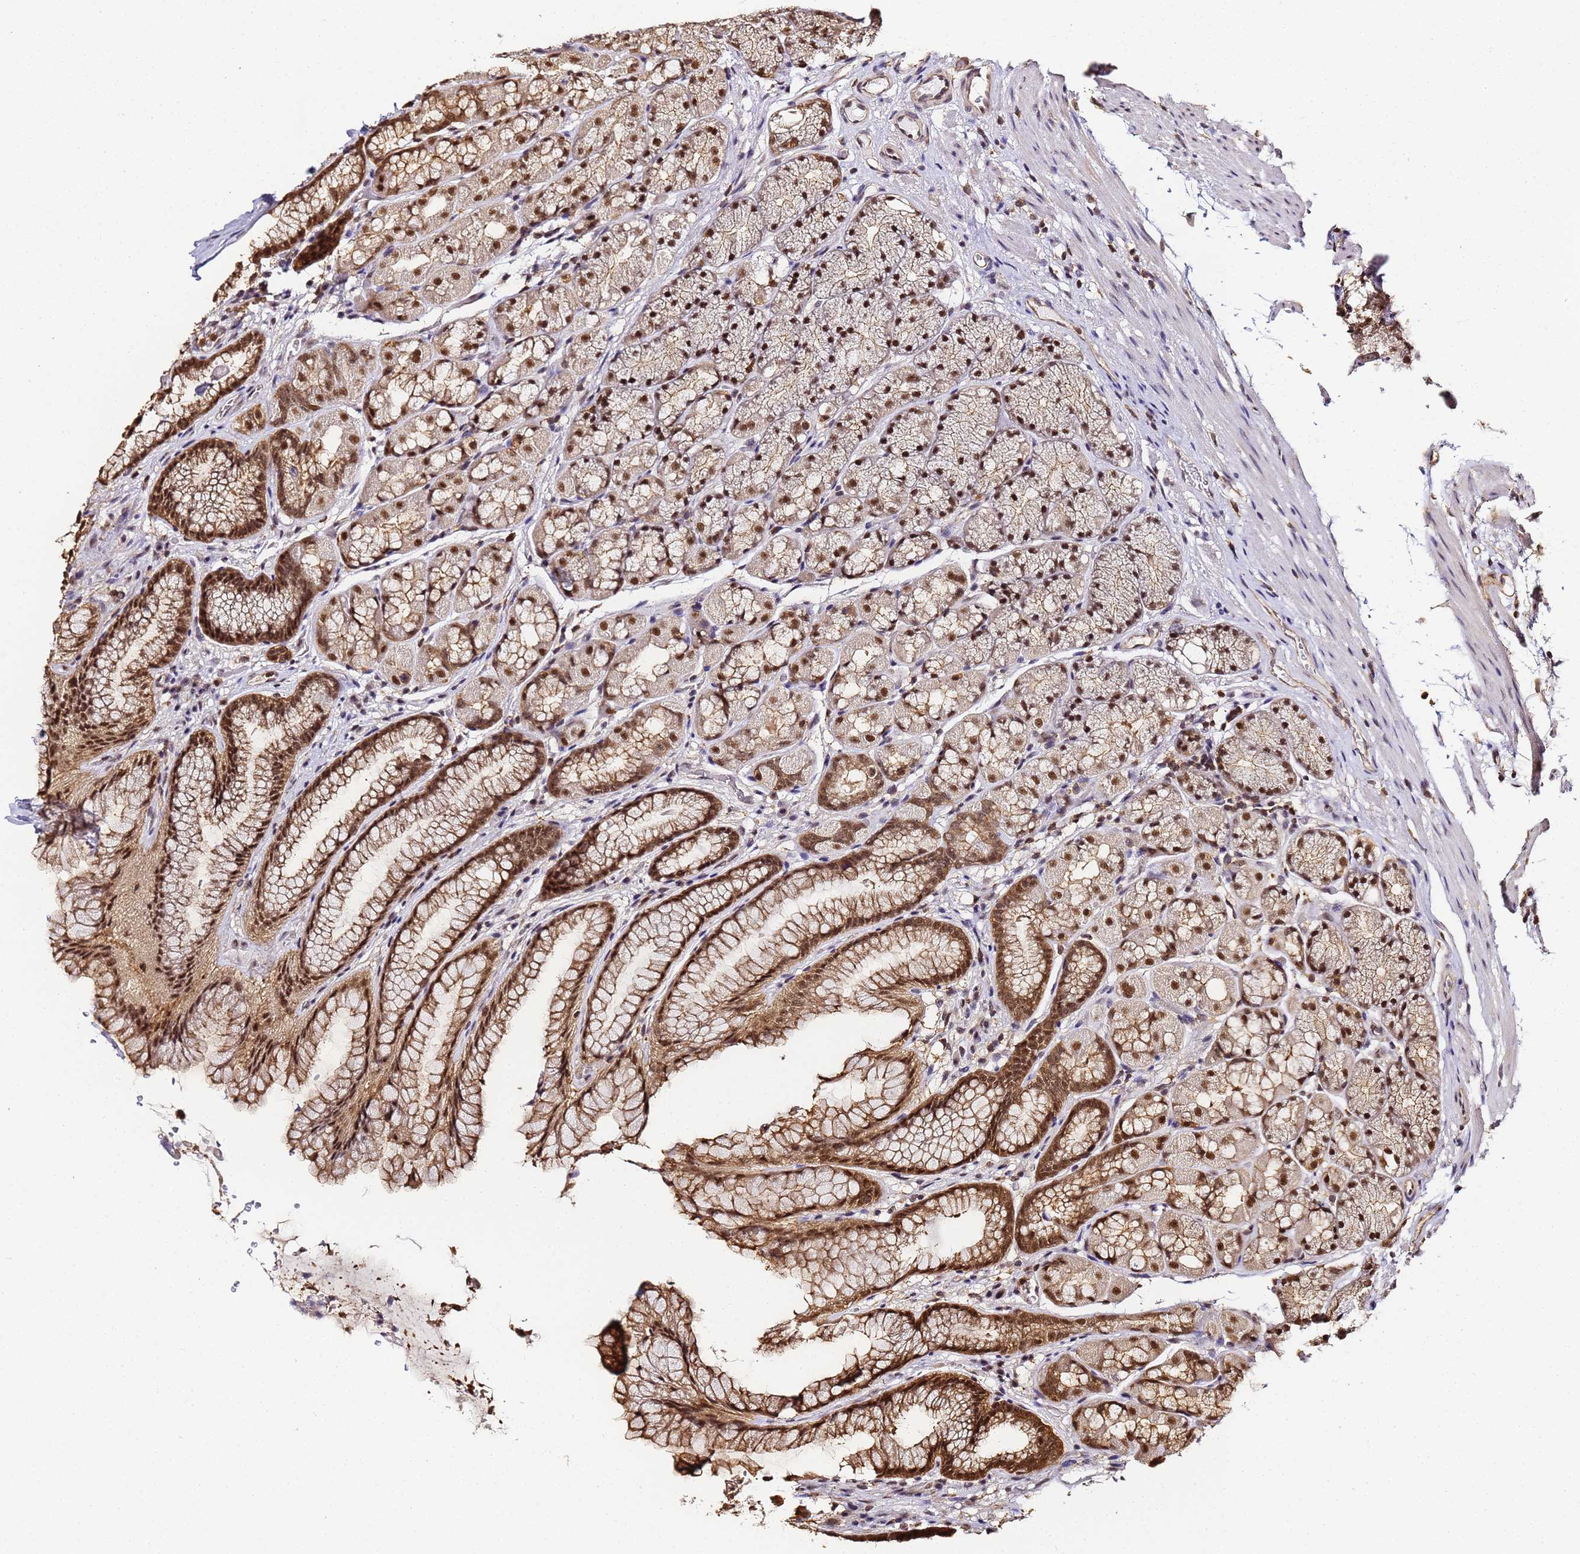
{"staining": {"intensity": "moderate", "quantity": ">75%", "location": "cytoplasmic/membranous,nuclear"}, "tissue": "stomach", "cell_type": "Glandular cells", "image_type": "normal", "snomed": [{"axis": "morphology", "description": "Normal tissue, NOS"}, {"axis": "topography", "description": "Stomach"}], "caption": "Moderate cytoplasmic/membranous,nuclear positivity for a protein is present in about >75% of glandular cells of normal stomach using immunohistochemistry (IHC).", "gene": "PPP4C", "patient": {"sex": "male", "age": 63}}